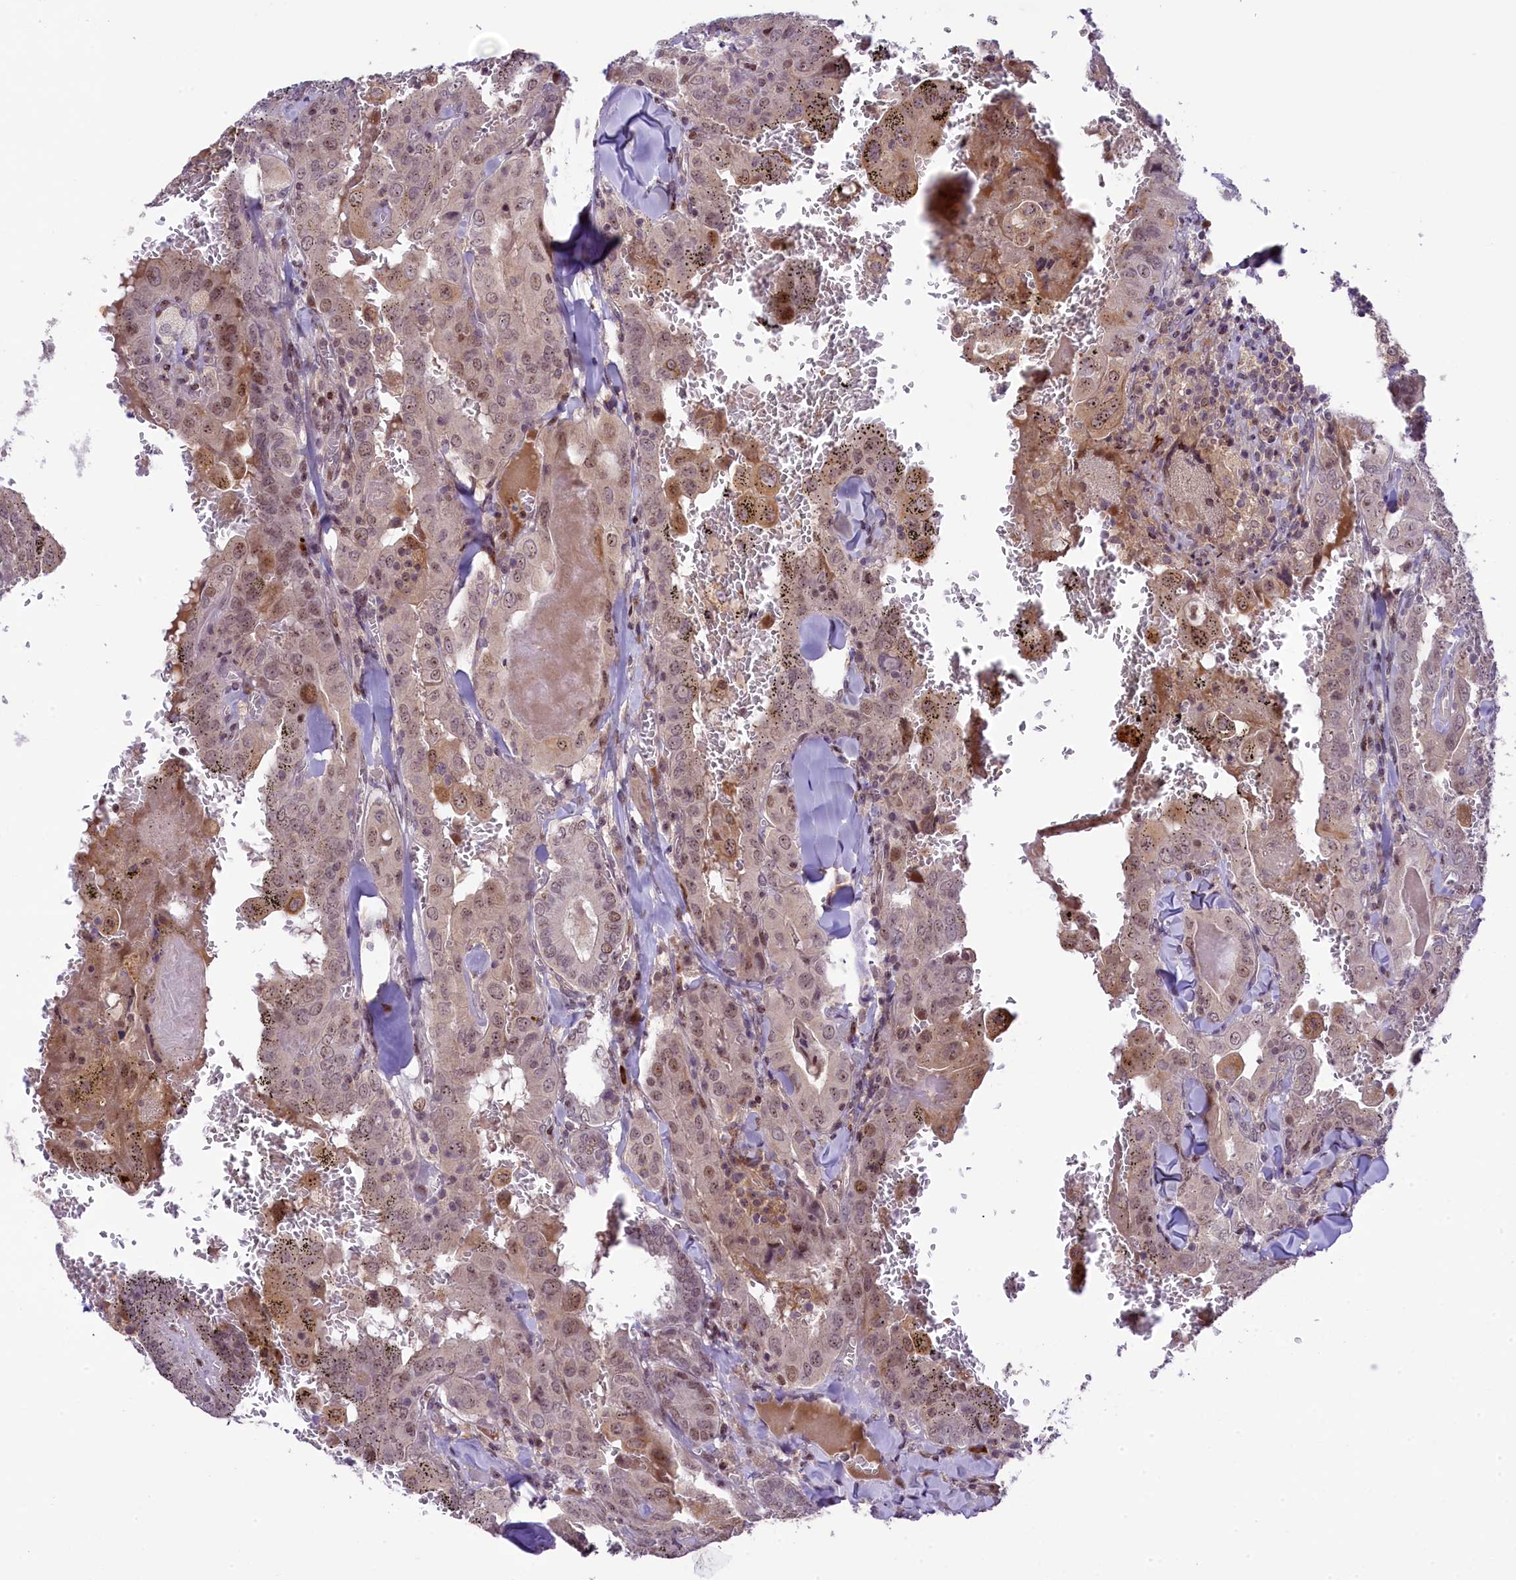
{"staining": {"intensity": "weak", "quantity": ">75%", "location": "nuclear"}, "tissue": "thyroid cancer", "cell_type": "Tumor cells", "image_type": "cancer", "snomed": [{"axis": "morphology", "description": "Papillary adenocarcinoma, NOS"}, {"axis": "topography", "description": "Thyroid gland"}], "caption": "High-power microscopy captured an immunohistochemistry photomicrograph of thyroid cancer, revealing weak nuclear positivity in approximately >75% of tumor cells. (DAB IHC with brightfield microscopy, high magnification).", "gene": "RBBP8", "patient": {"sex": "female", "age": 72}}